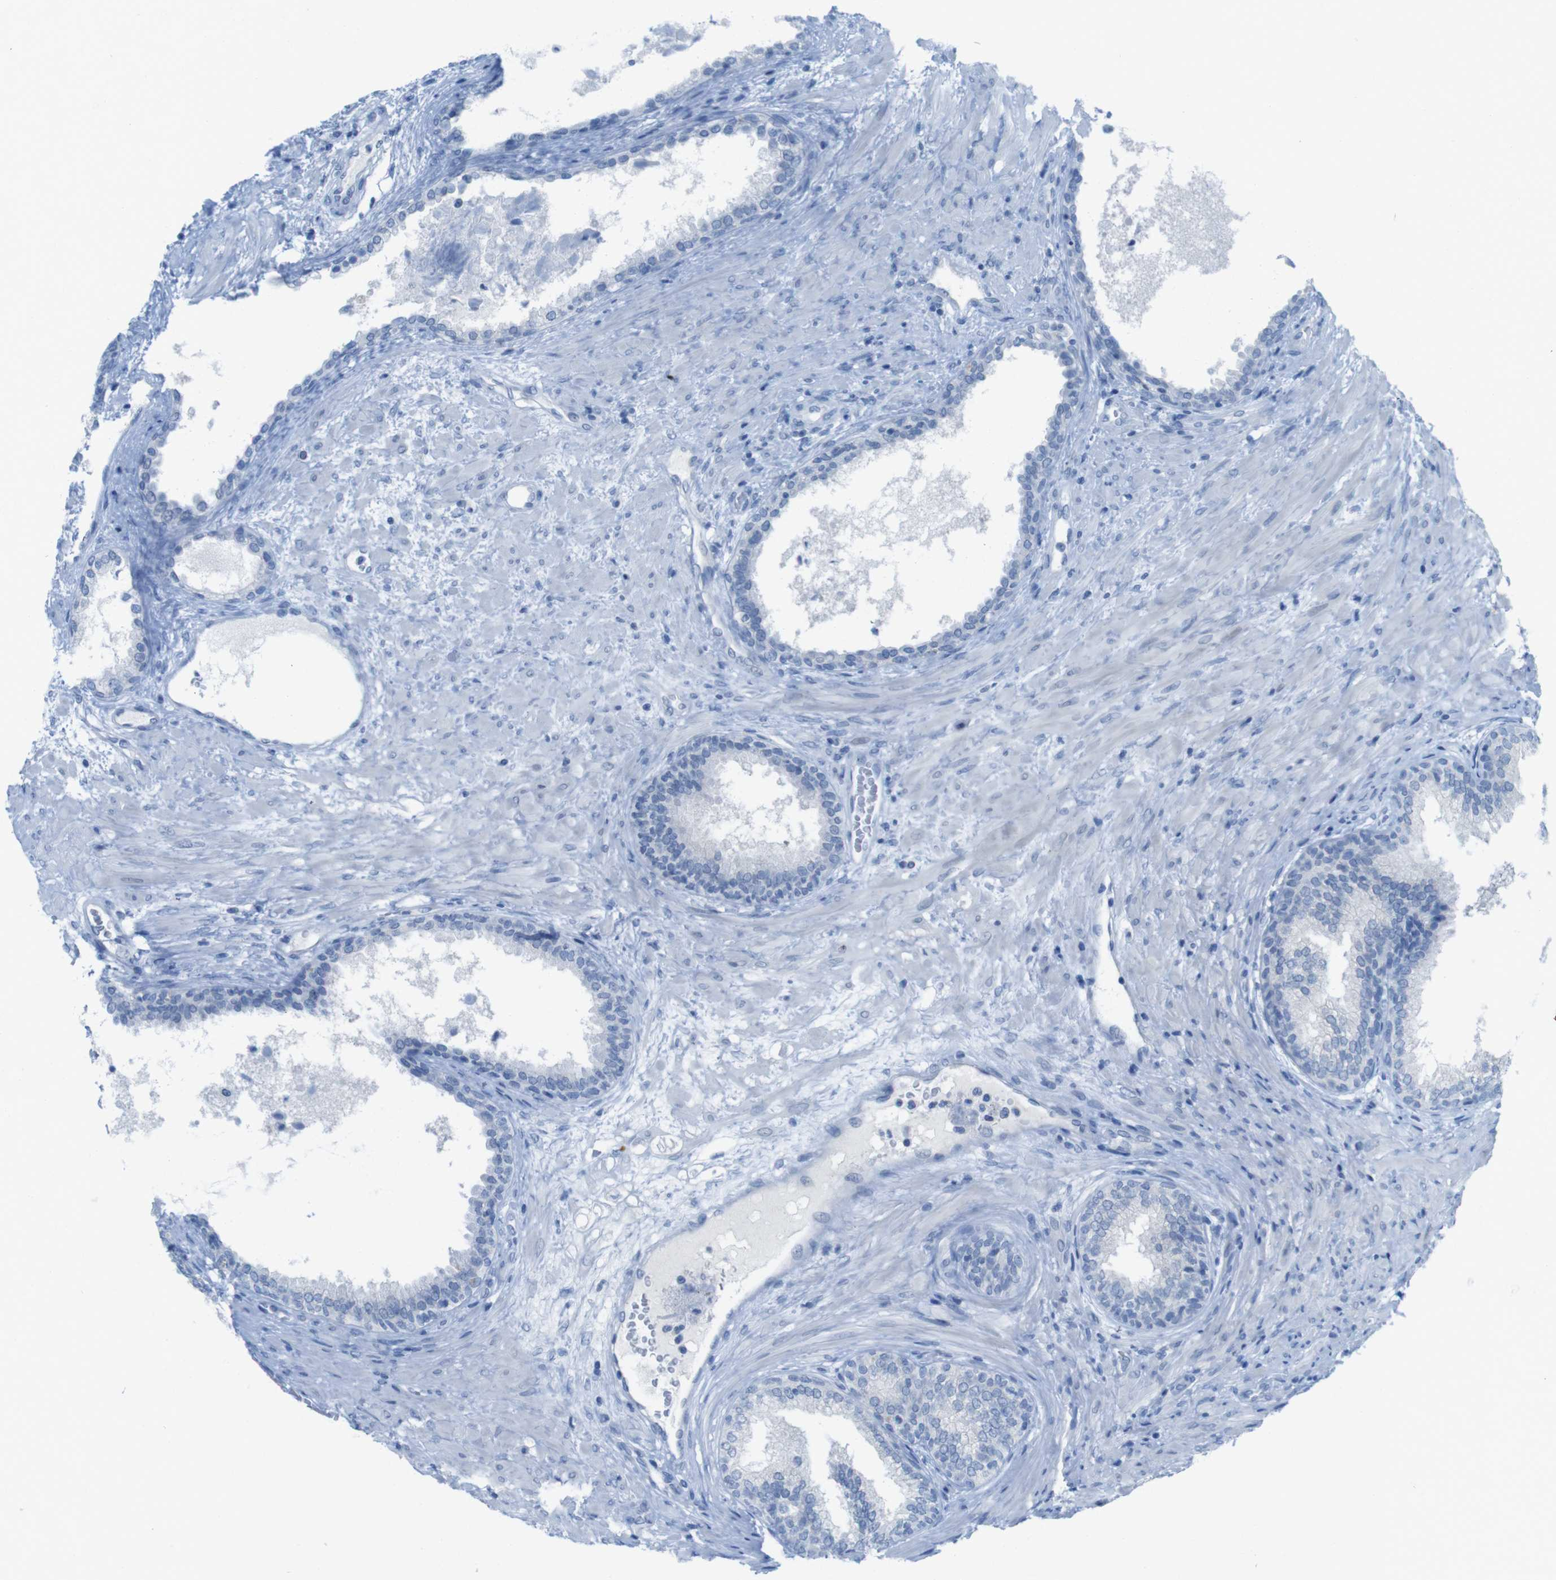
{"staining": {"intensity": "negative", "quantity": "none", "location": "none"}, "tissue": "prostate", "cell_type": "Glandular cells", "image_type": "normal", "snomed": [{"axis": "morphology", "description": "Normal tissue, NOS"}, {"axis": "topography", "description": "Prostate"}], "caption": "Glandular cells show no significant staining in unremarkable prostate. (DAB IHC visualized using brightfield microscopy, high magnification).", "gene": "OPN1SW", "patient": {"sex": "male", "age": 76}}